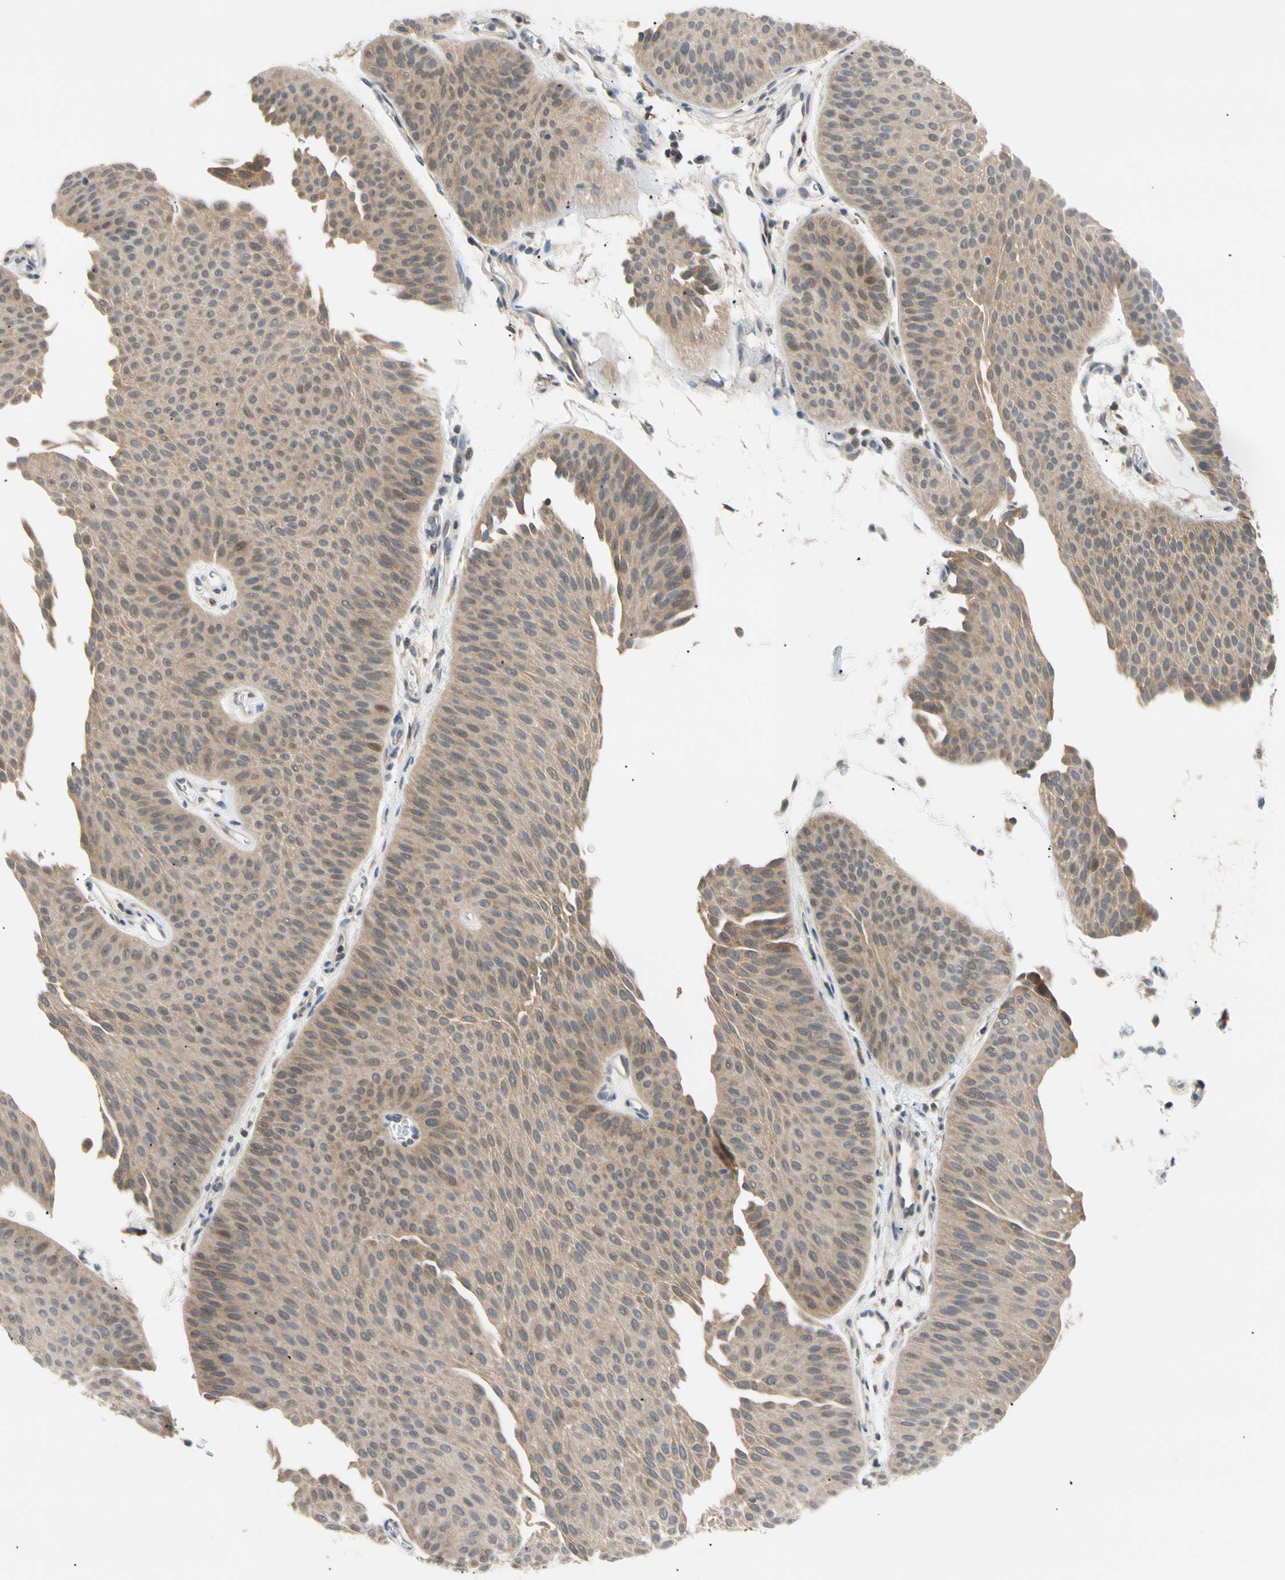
{"staining": {"intensity": "weak", "quantity": "25%-75%", "location": "cytoplasmic/membranous"}, "tissue": "urothelial cancer", "cell_type": "Tumor cells", "image_type": "cancer", "snomed": [{"axis": "morphology", "description": "Urothelial carcinoma, Low grade"}, {"axis": "topography", "description": "Urinary bladder"}], "caption": "Weak cytoplasmic/membranous expression is identified in approximately 25%-75% of tumor cells in urothelial carcinoma (low-grade). The protein is stained brown, and the nuclei are stained in blue (DAB (3,3'-diaminobenzidine) IHC with brightfield microscopy, high magnification).", "gene": "SEC23B", "patient": {"sex": "female", "age": 60}}